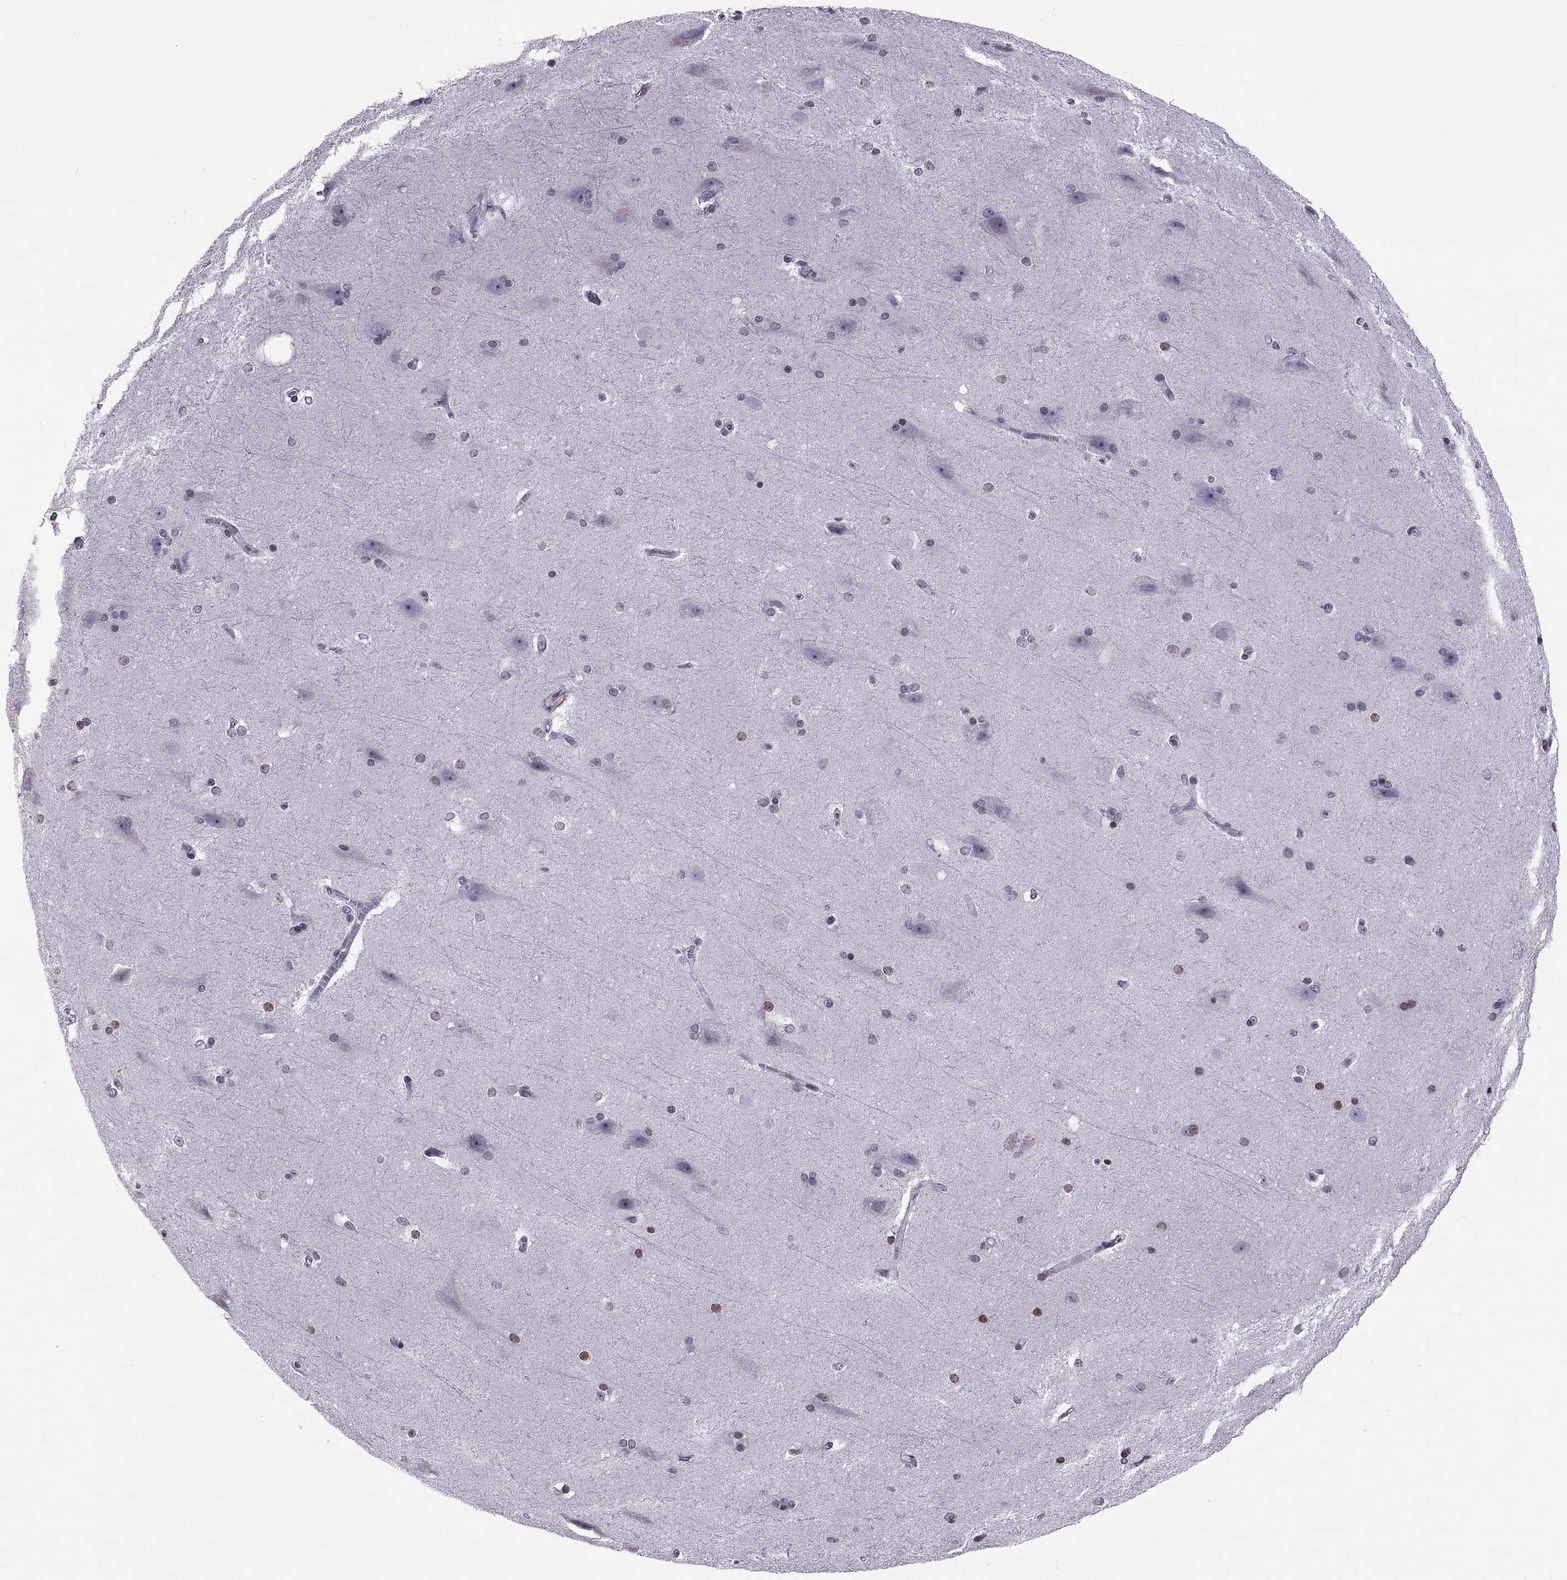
{"staining": {"intensity": "negative", "quantity": "none", "location": "none"}, "tissue": "hippocampus", "cell_type": "Glial cells", "image_type": "normal", "snomed": [{"axis": "morphology", "description": "Normal tissue, NOS"}, {"axis": "topography", "description": "Cerebral cortex"}, {"axis": "topography", "description": "Hippocampus"}], "caption": "Immunohistochemistry (IHC) histopathology image of benign hippocampus: human hippocampus stained with DAB (3,3'-diaminobenzidine) exhibits no significant protein positivity in glial cells.", "gene": "H1", "patient": {"sex": "female", "age": 19}}